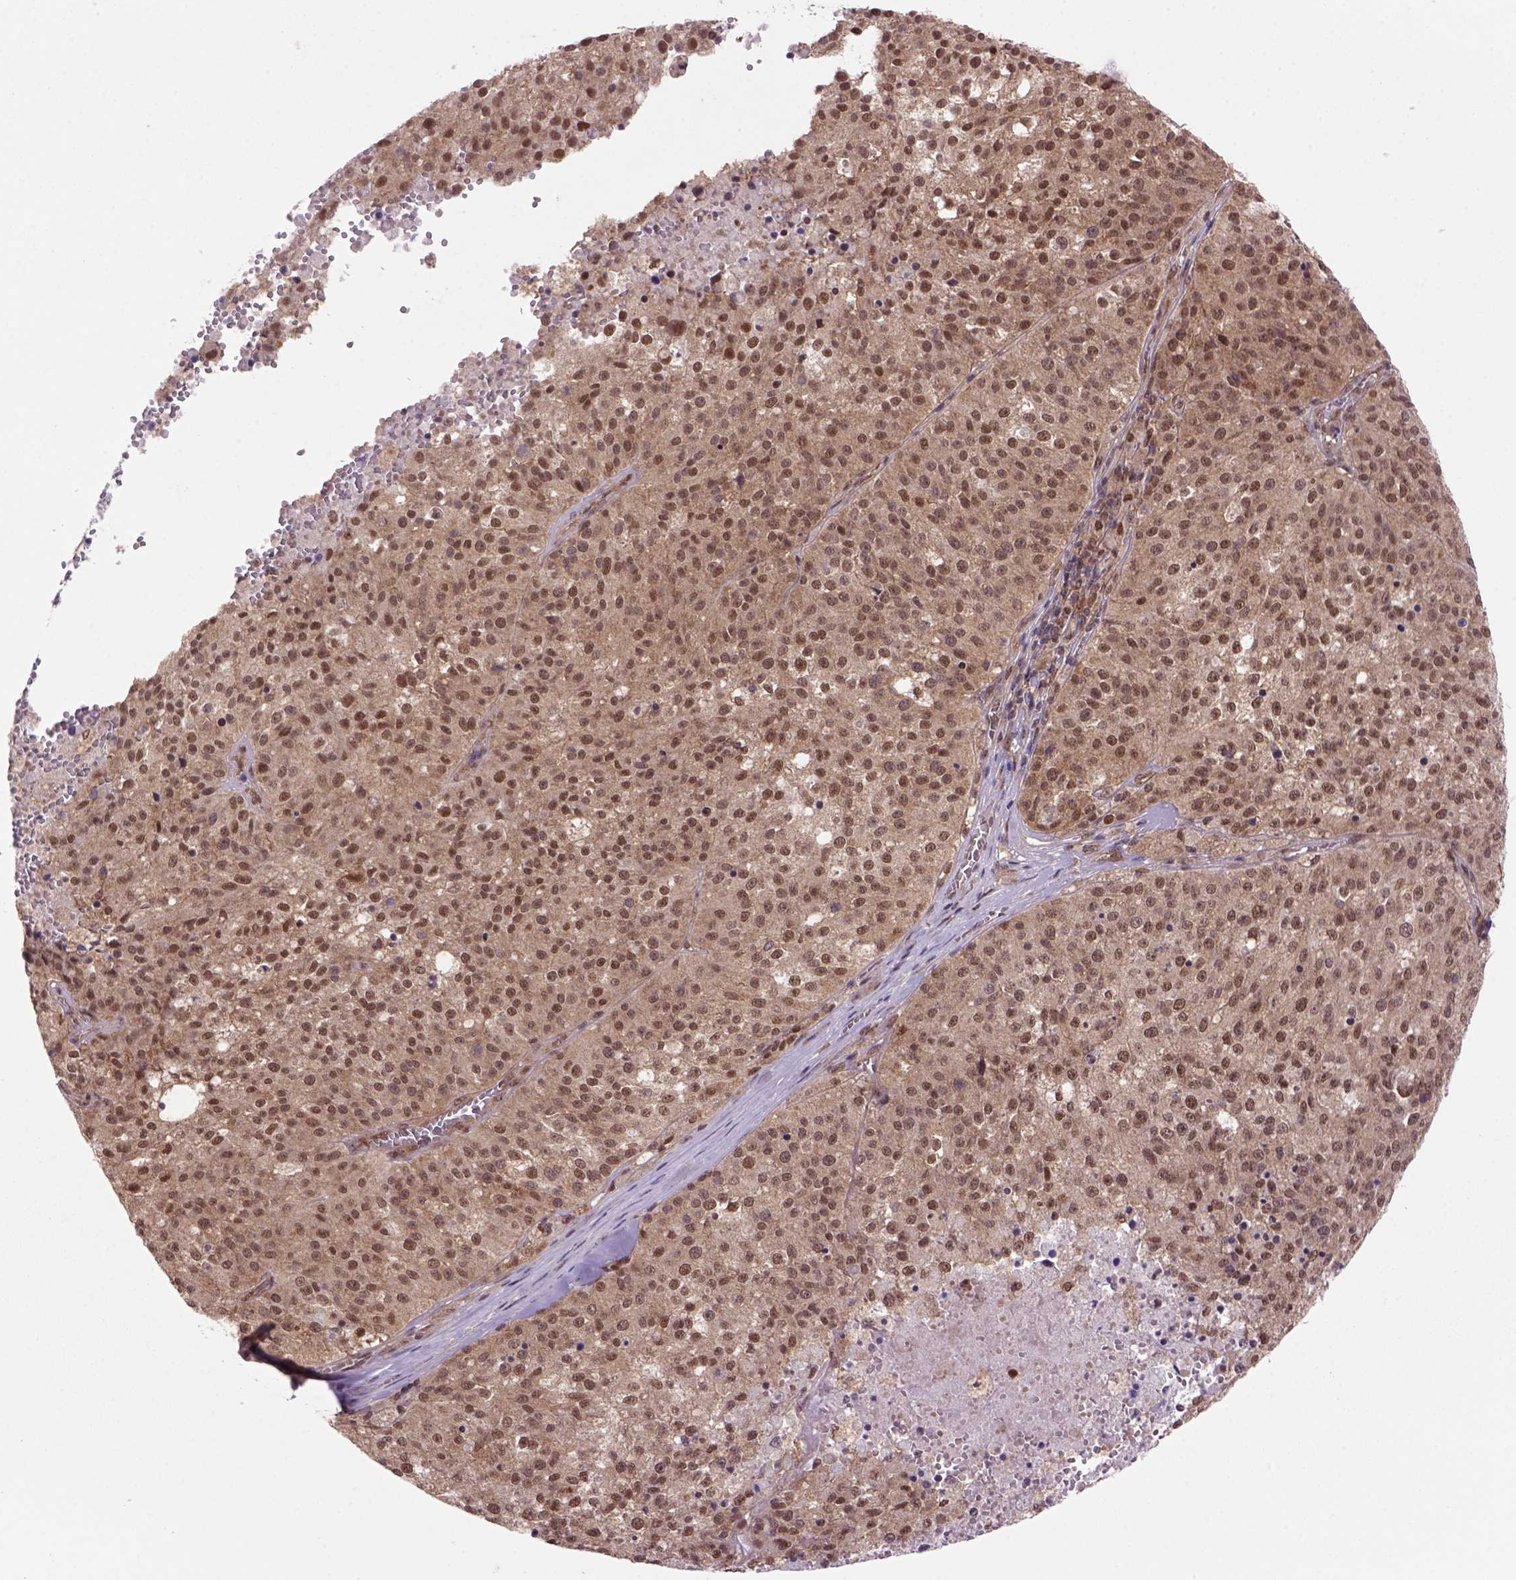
{"staining": {"intensity": "moderate", "quantity": ">75%", "location": "cytoplasmic/membranous,nuclear"}, "tissue": "melanoma", "cell_type": "Tumor cells", "image_type": "cancer", "snomed": [{"axis": "morphology", "description": "Malignant melanoma, Metastatic site"}, {"axis": "topography", "description": "Lymph node"}], "caption": "Malignant melanoma (metastatic site) tissue shows moderate cytoplasmic/membranous and nuclear staining in approximately >75% of tumor cells The protein of interest is stained brown, and the nuclei are stained in blue (DAB (3,3'-diaminobenzidine) IHC with brightfield microscopy, high magnification).", "gene": "PSMC2", "patient": {"sex": "female", "age": 64}}